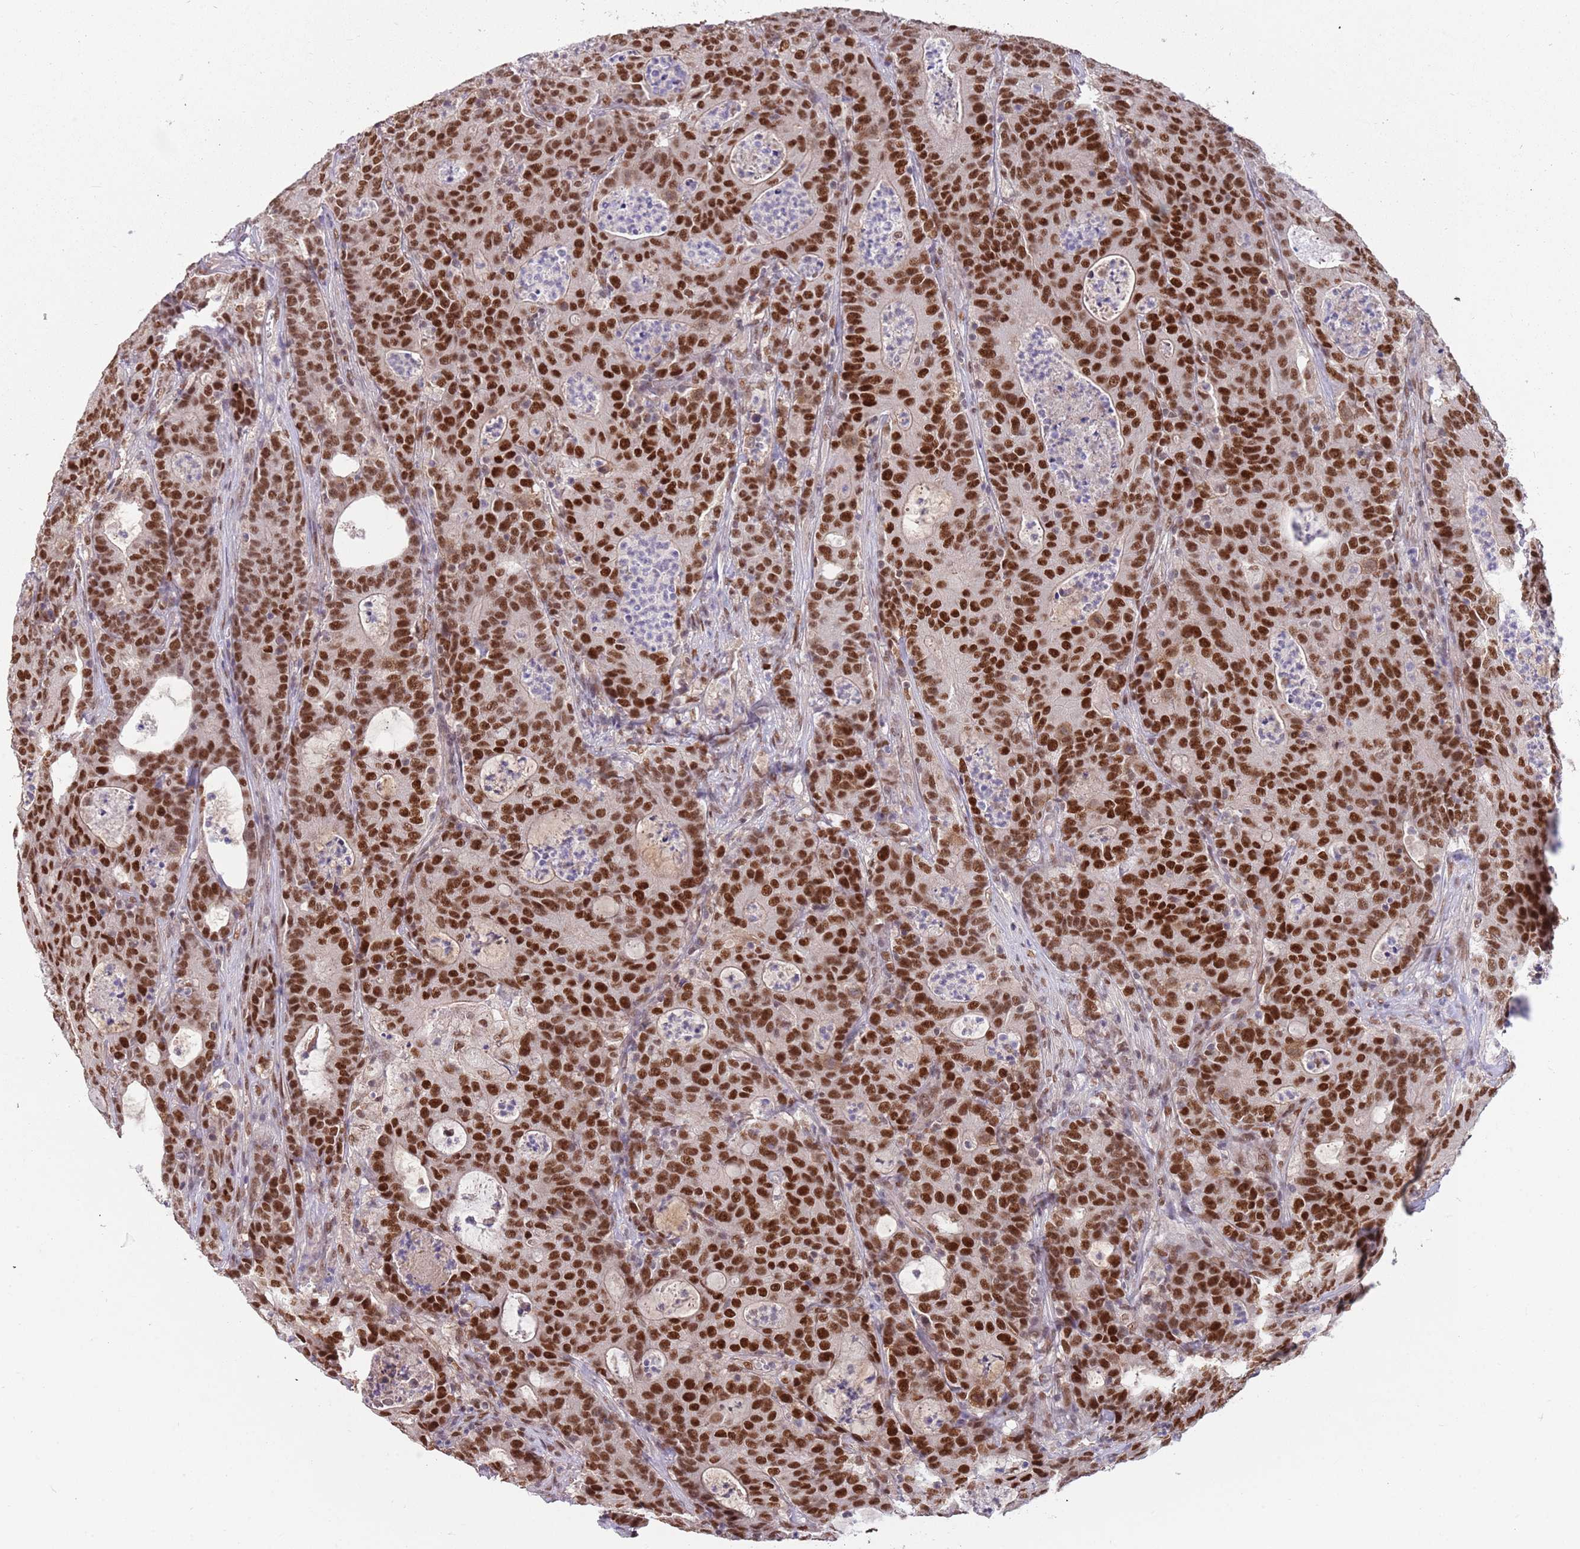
{"staining": {"intensity": "strong", "quantity": ">75%", "location": "nuclear"}, "tissue": "colorectal cancer", "cell_type": "Tumor cells", "image_type": "cancer", "snomed": [{"axis": "morphology", "description": "Adenocarcinoma, NOS"}, {"axis": "topography", "description": "Colon"}], "caption": "Colorectal cancer tissue shows strong nuclear positivity in approximately >75% of tumor cells, visualized by immunohistochemistry. The staining is performed using DAB brown chromogen to label protein expression. The nuclei are counter-stained blue using hematoxylin.", "gene": "ZBTB7A", "patient": {"sex": "male", "age": 83}}